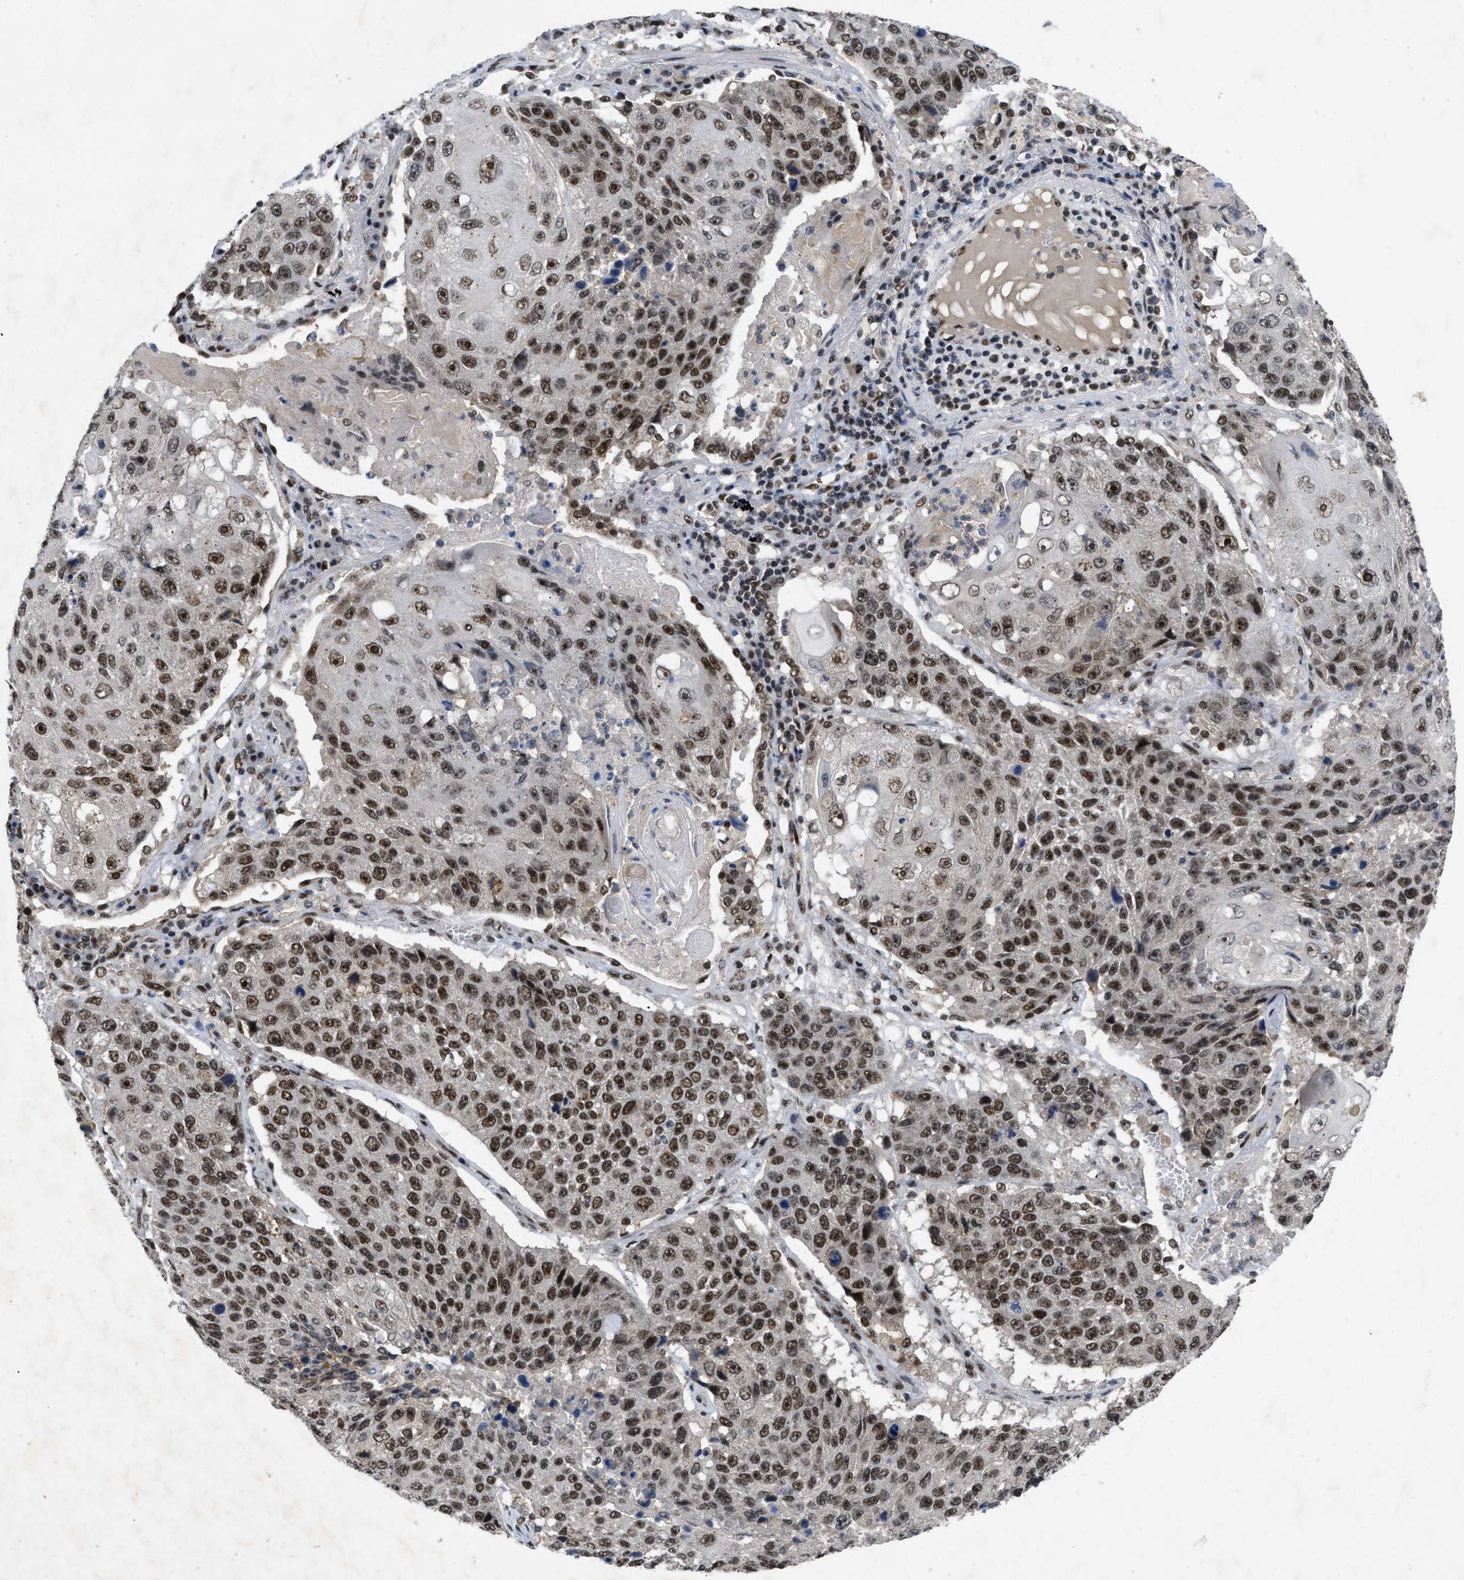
{"staining": {"intensity": "strong", "quantity": ">75%", "location": "nuclear"}, "tissue": "lung cancer", "cell_type": "Tumor cells", "image_type": "cancer", "snomed": [{"axis": "morphology", "description": "Squamous cell carcinoma, NOS"}, {"axis": "topography", "description": "Lung"}], "caption": "Immunohistochemistry (IHC) image of neoplastic tissue: human lung cancer (squamous cell carcinoma) stained using IHC reveals high levels of strong protein expression localized specifically in the nuclear of tumor cells, appearing as a nuclear brown color.", "gene": "ZNF346", "patient": {"sex": "male", "age": 61}}